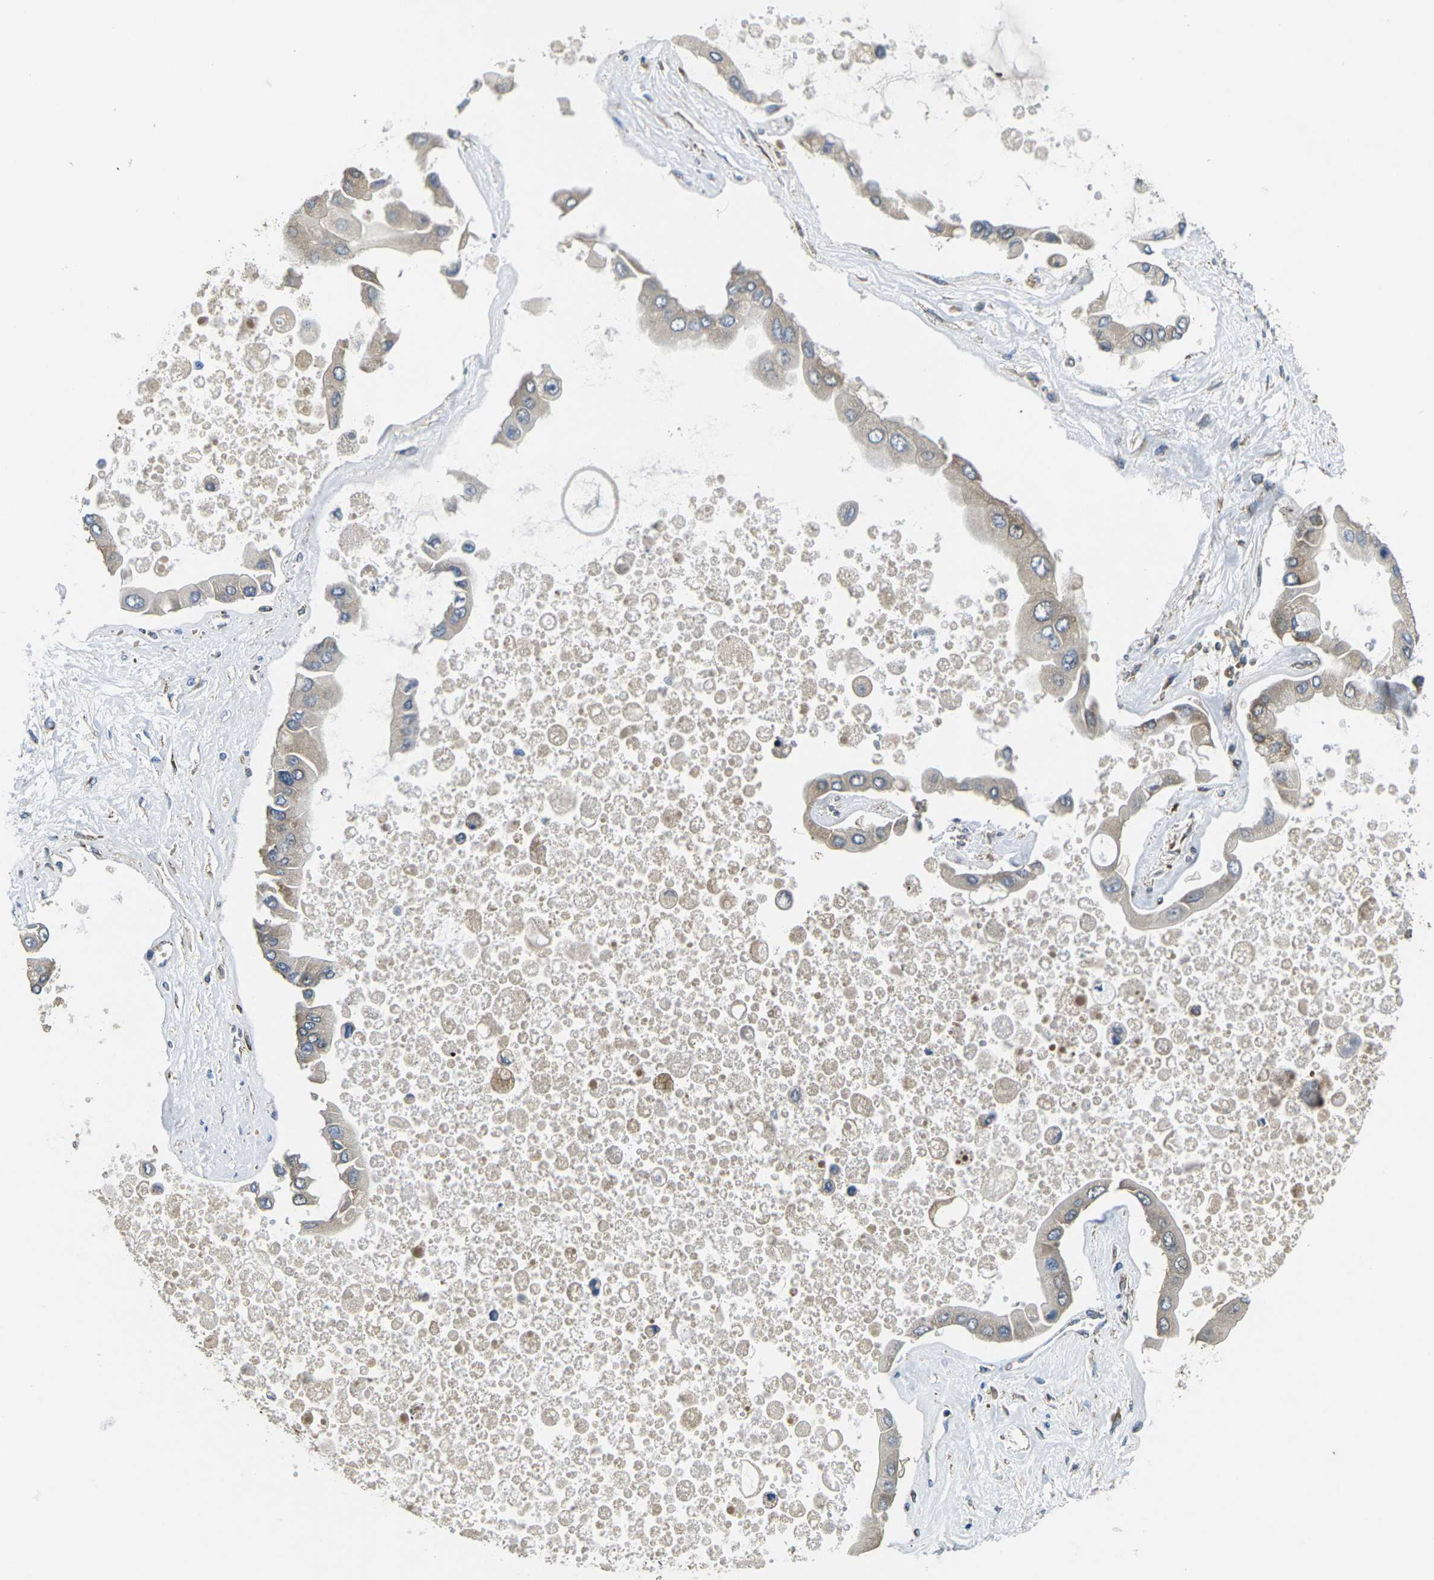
{"staining": {"intensity": "weak", "quantity": "<25%", "location": "cytoplasmic/membranous"}, "tissue": "liver cancer", "cell_type": "Tumor cells", "image_type": "cancer", "snomed": [{"axis": "morphology", "description": "Cholangiocarcinoma"}, {"axis": "topography", "description": "Liver"}], "caption": "Protein analysis of liver cholangiocarcinoma displays no significant expression in tumor cells. (DAB (3,3'-diaminobenzidine) immunohistochemistry visualized using brightfield microscopy, high magnification).", "gene": "PDZD8", "patient": {"sex": "male", "age": 50}}